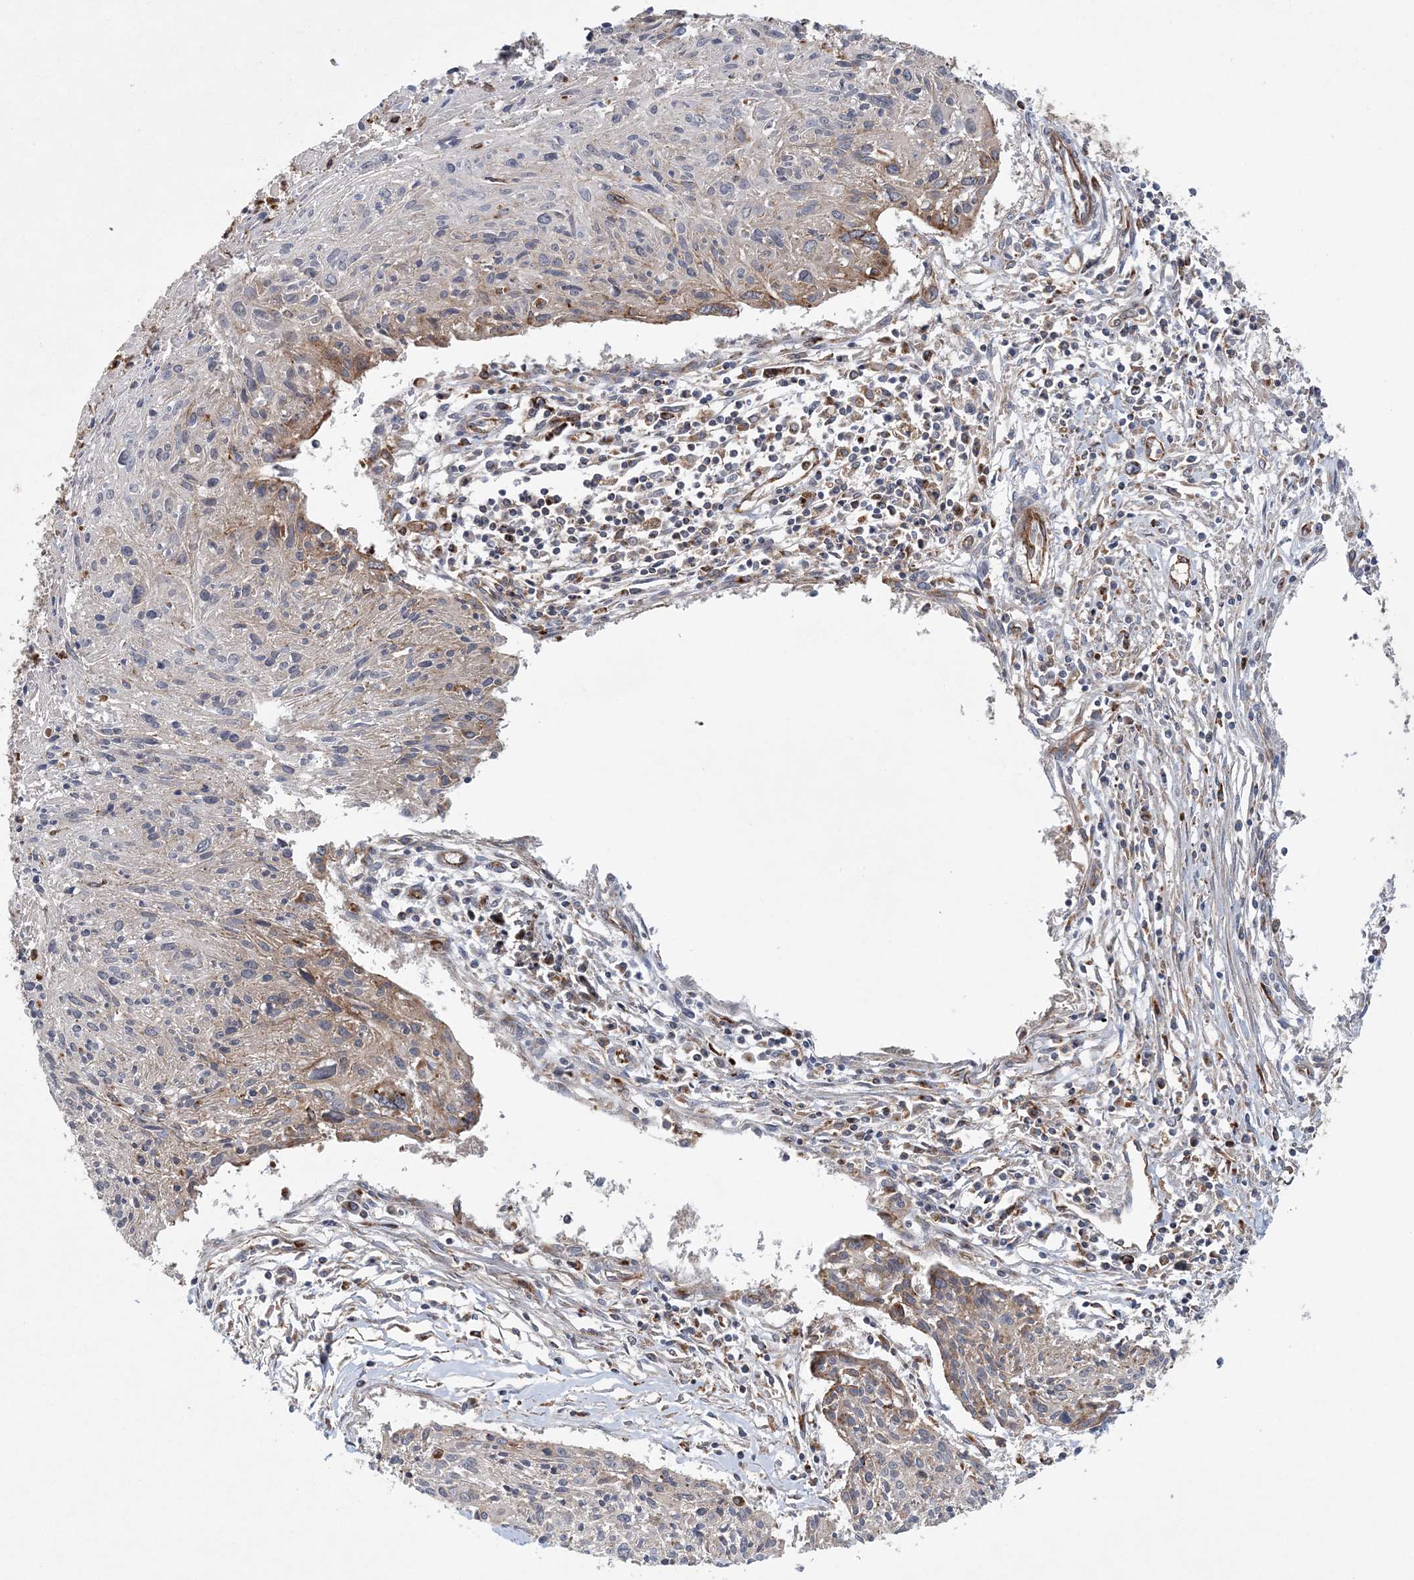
{"staining": {"intensity": "weak", "quantity": "<25%", "location": "cytoplasmic/membranous"}, "tissue": "cervical cancer", "cell_type": "Tumor cells", "image_type": "cancer", "snomed": [{"axis": "morphology", "description": "Squamous cell carcinoma, NOS"}, {"axis": "topography", "description": "Cervix"}], "caption": "This is an IHC image of human squamous cell carcinoma (cervical). There is no expression in tumor cells.", "gene": "PTTG1IP", "patient": {"sex": "female", "age": 51}}